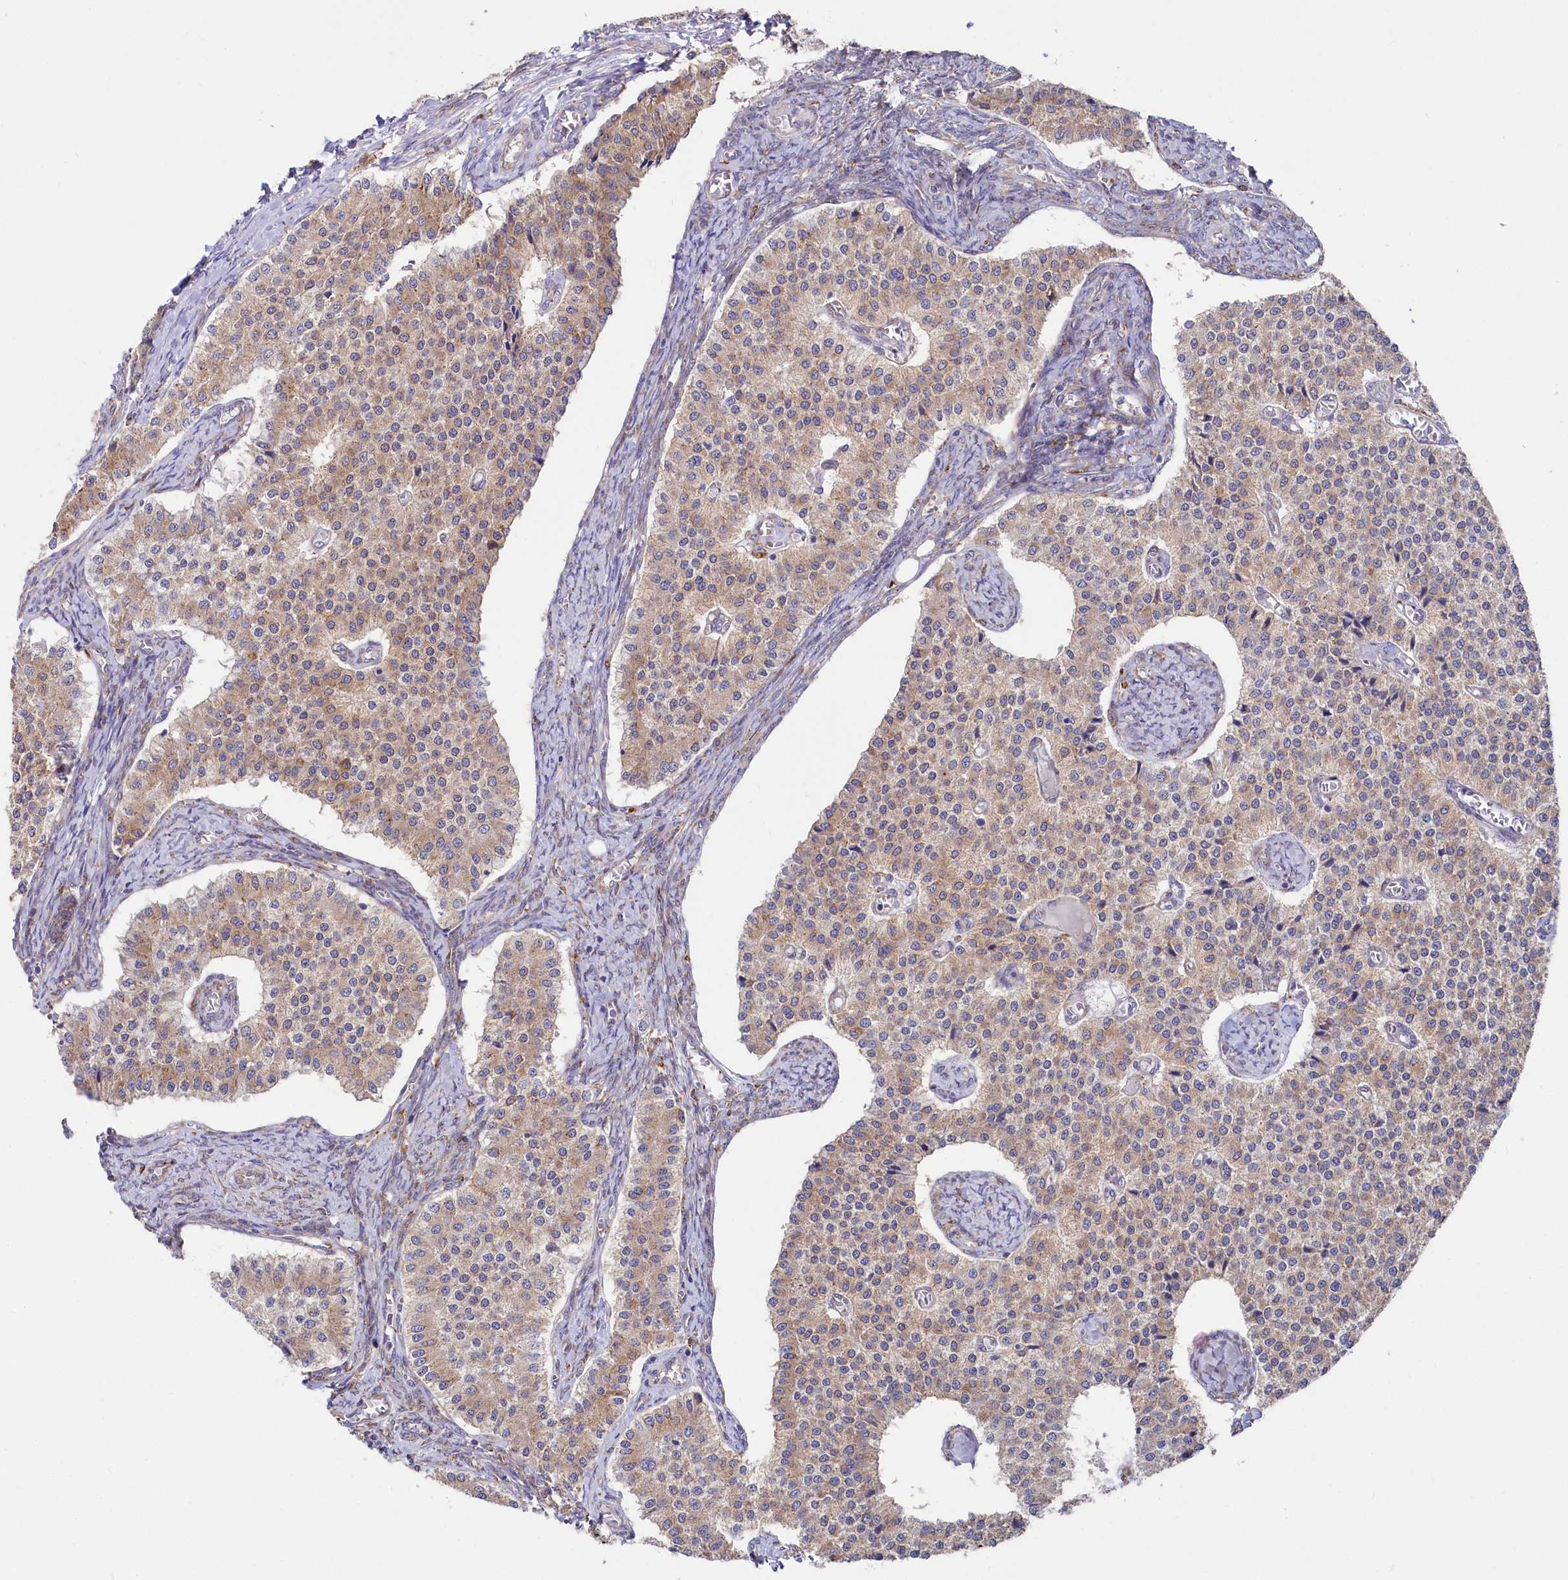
{"staining": {"intensity": "weak", "quantity": ">75%", "location": "cytoplasmic/membranous"}, "tissue": "carcinoid", "cell_type": "Tumor cells", "image_type": "cancer", "snomed": [{"axis": "morphology", "description": "Carcinoid, malignant, NOS"}, {"axis": "topography", "description": "Colon"}], "caption": "Approximately >75% of tumor cells in carcinoid display weak cytoplasmic/membranous protein staining as visualized by brown immunohistochemical staining.", "gene": "CHID1", "patient": {"sex": "female", "age": 52}}